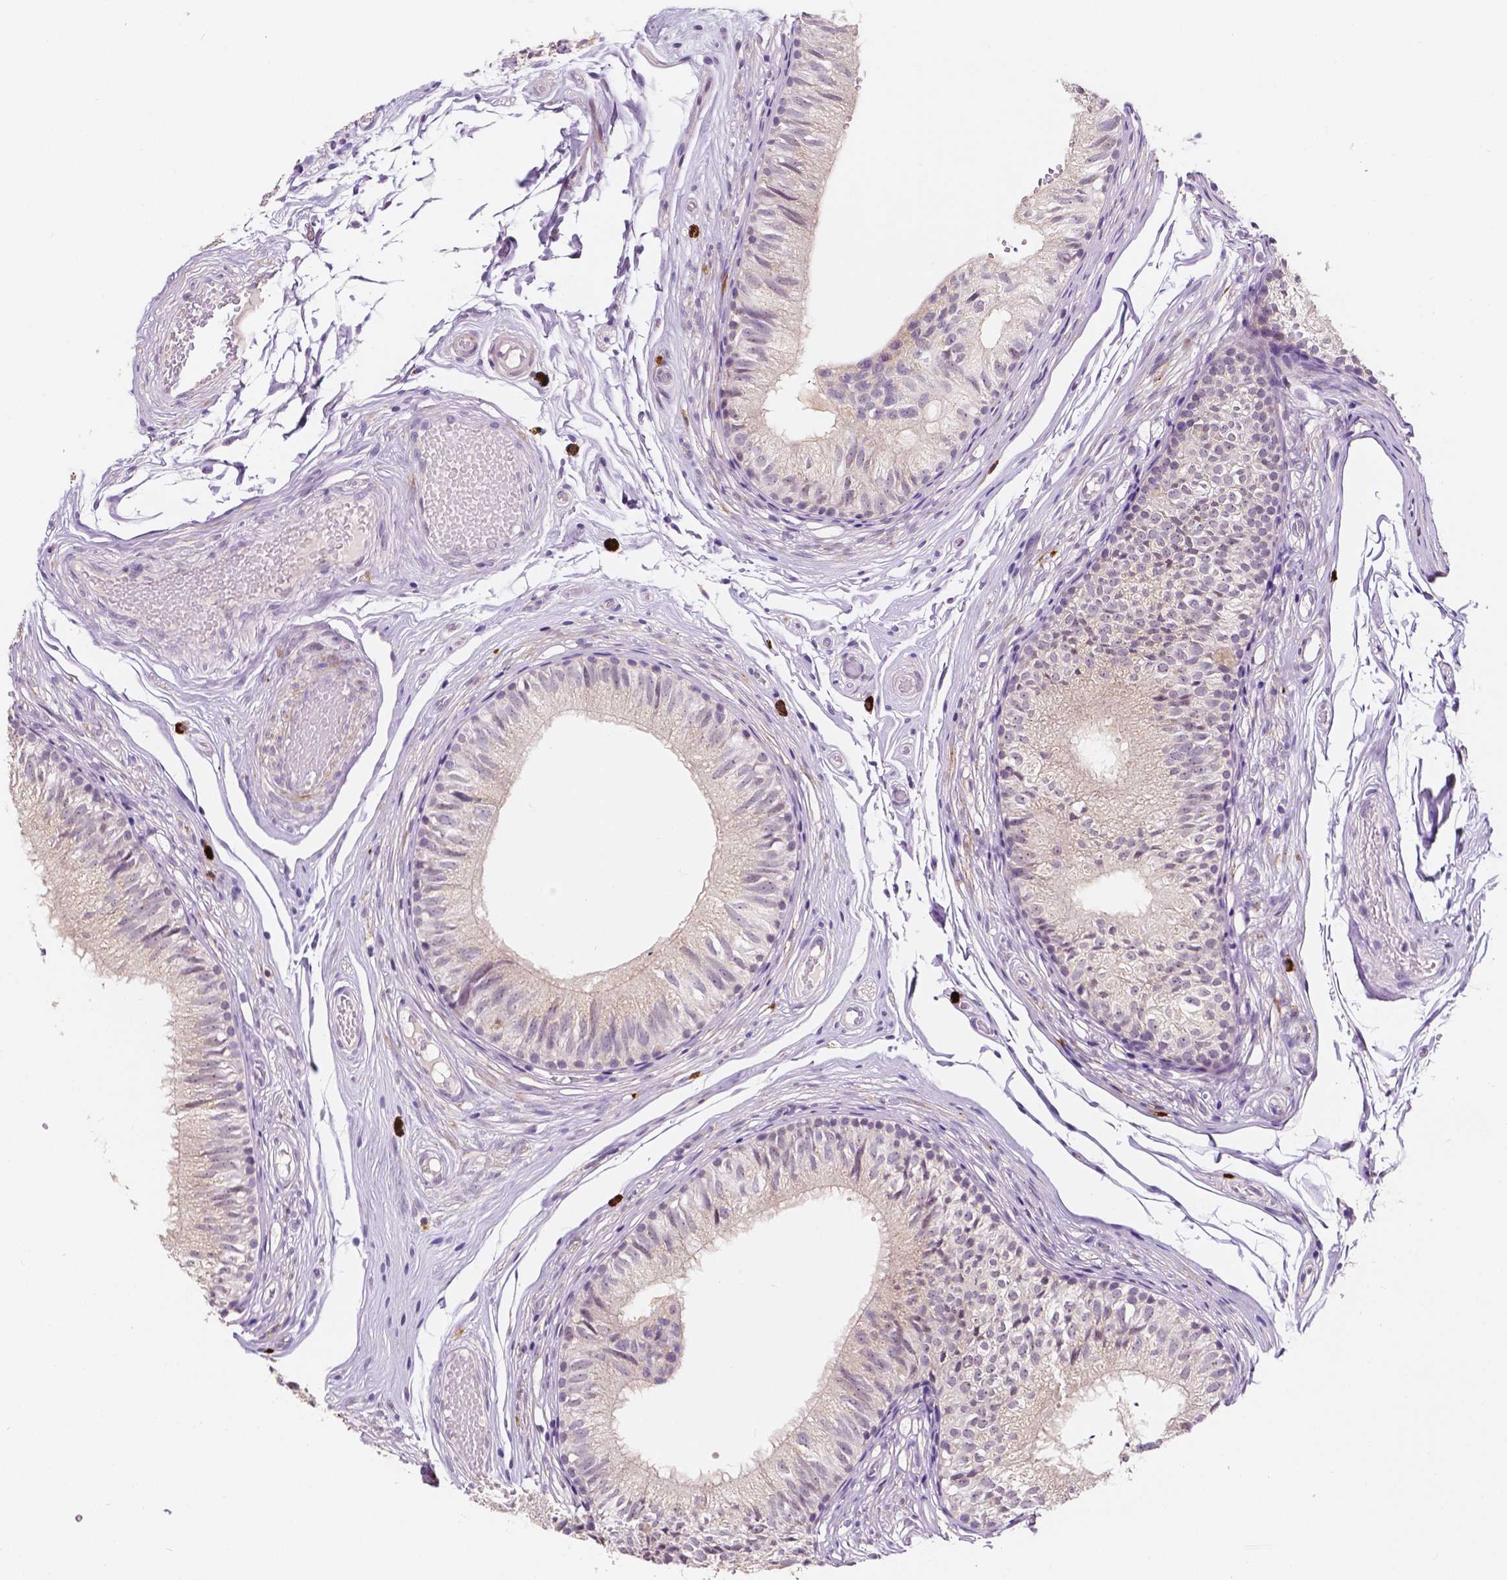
{"staining": {"intensity": "negative", "quantity": "none", "location": "none"}, "tissue": "epididymis", "cell_type": "Glandular cells", "image_type": "normal", "snomed": [{"axis": "morphology", "description": "Normal tissue, NOS"}, {"axis": "topography", "description": "Epididymis"}], "caption": "High power microscopy micrograph of an immunohistochemistry photomicrograph of unremarkable epididymis, revealing no significant expression in glandular cells. (DAB immunohistochemistry (IHC), high magnification).", "gene": "SIRT2", "patient": {"sex": "male", "age": 29}}